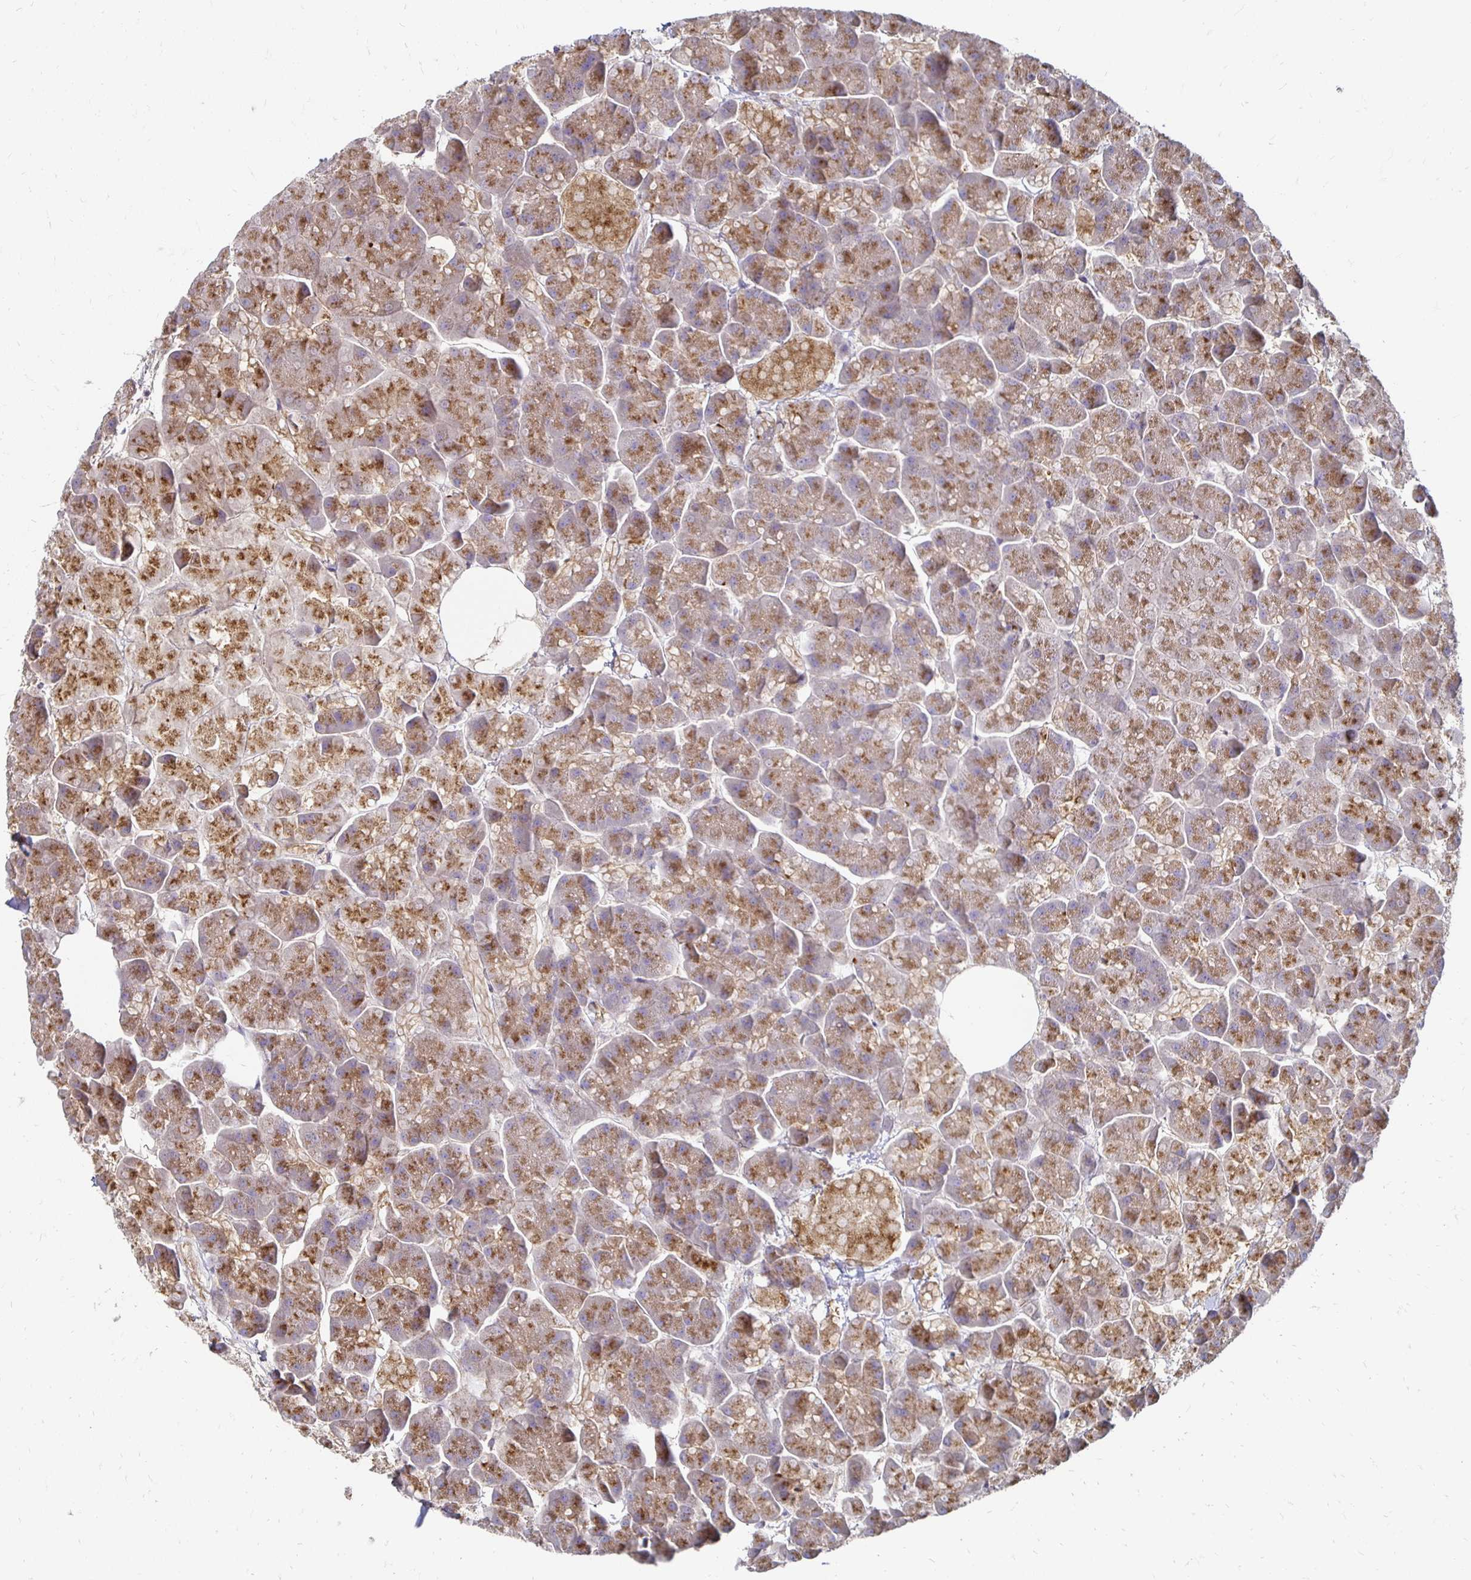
{"staining": {"intensity": "moderate", "quantity": ">75%", "location": "cytoplasmic/membranous"}, "tissue": "pancreas", "cell_type": "Exocrine glandular cells", "image_type": "normal", "snomed": [{"axis": "morphology", "description": "Normal tissue, NOS"}, {"axis": "topography", "description": "Pancreas"}, {"axis": "topography", "description": "Peripheral nerve tissue"}], "caption": "This is an image of IHC staining of benign pancreas, which shows moderate positivity in the cytoplasmic/membranous of exocrine glandular cells.", "gene": "NCSTN", "patient": {"sex": "male", "age": 54}}